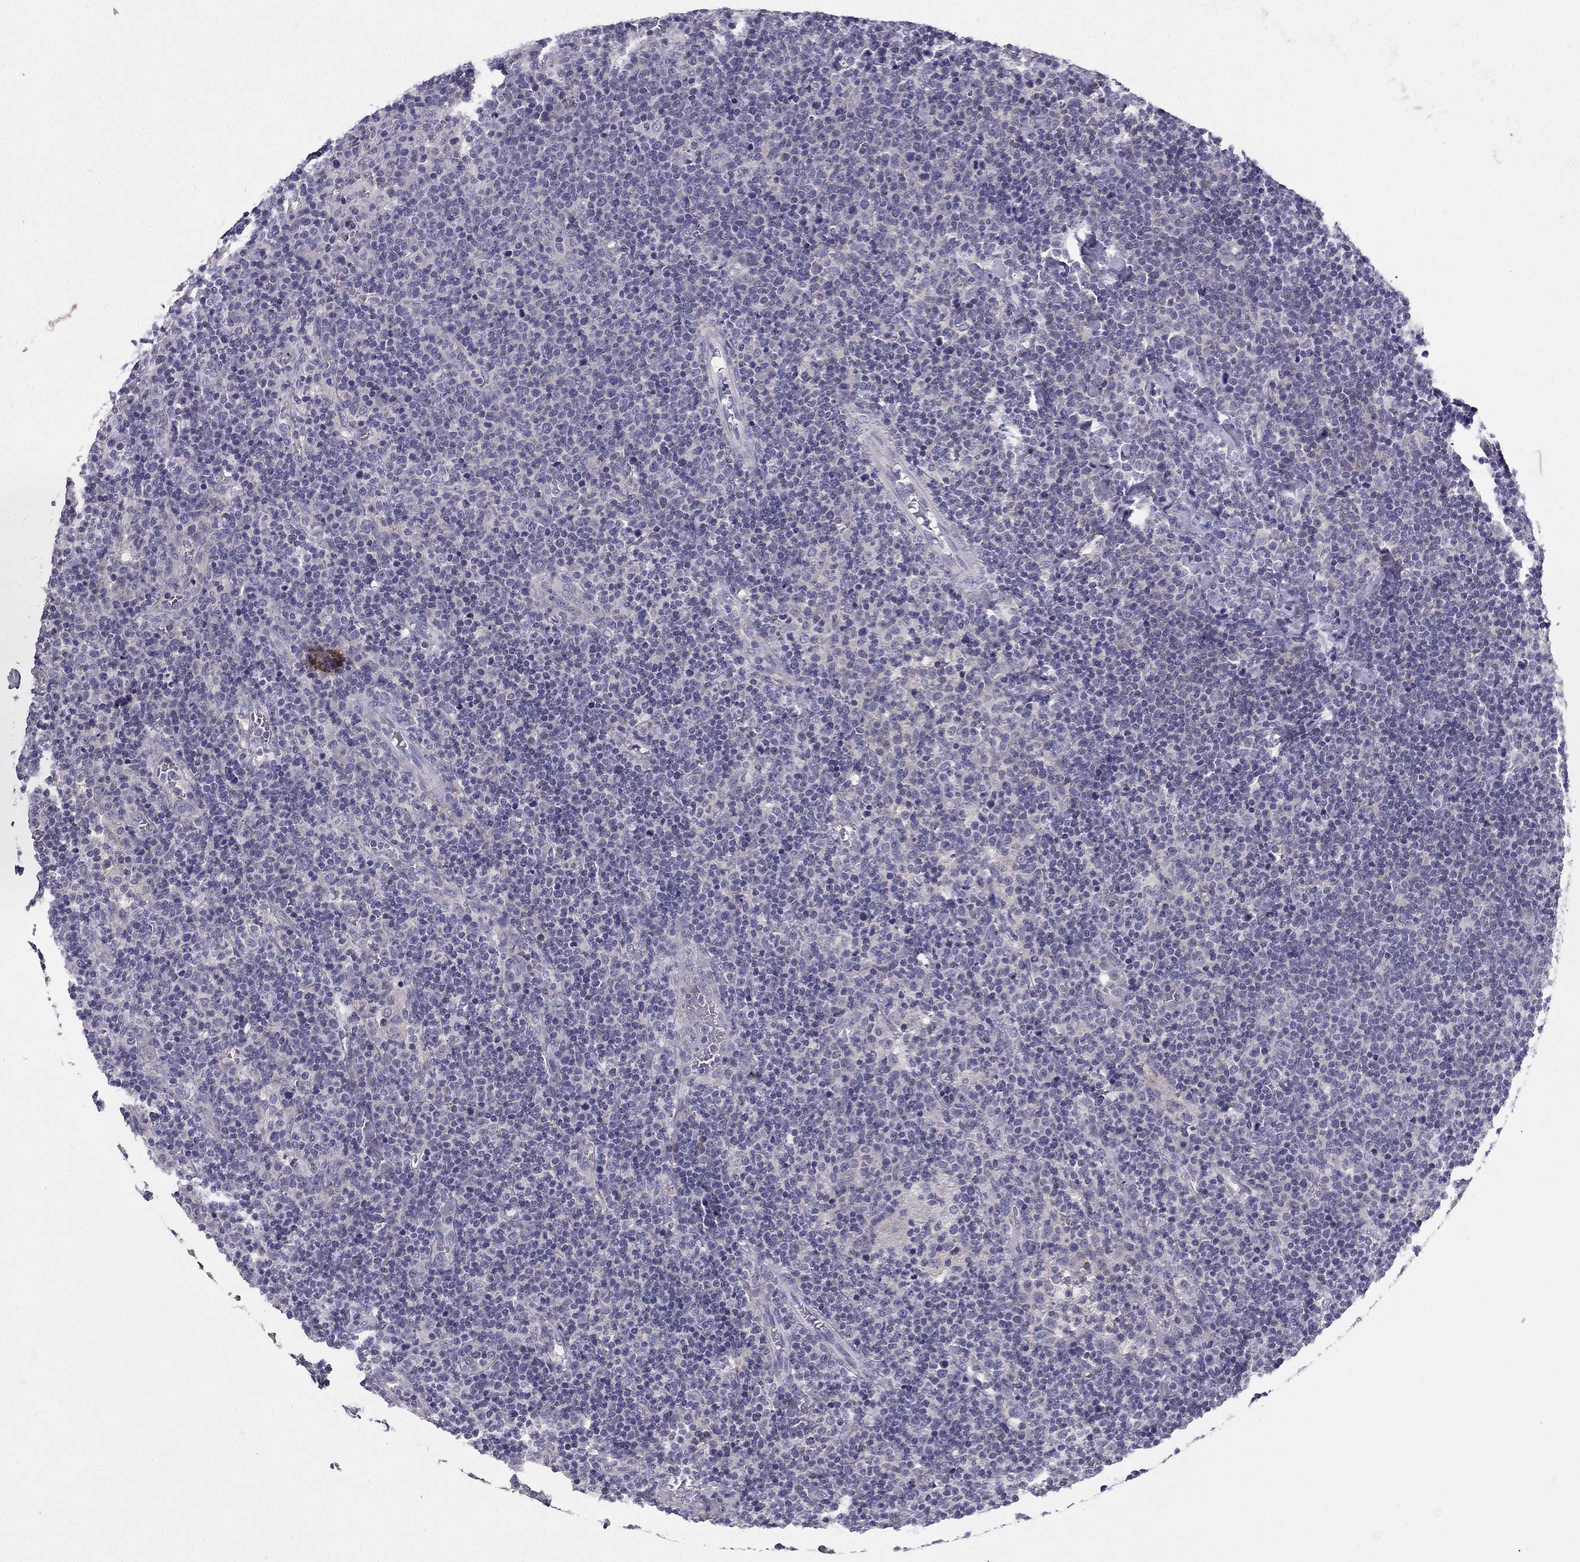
{"staining": {"intensity": "negative", "quantity": "none", "location": "none"}, "tissue": "lymphoma", "cell_type": "Tumor cells", "image_type": "cancer", "snomed": [{"axis": "morphology", "description": "Malignant lymphoma, non-Hodgkin's type, High grade"}, {"axis": "topography", "description": "Lymph node"}], "caption": "Lymphoma was stained to show a protein in brown. There is no significant expression in tumor cells. (Stains: DAB (3,3'-diaminobenzidine) immunohistochemistry with hematoxylin counter stain, Microscopy: brightfield microscopy at high magnification).", "gene": "SYT5", "patient": {"sex": "male", "age": 61}}